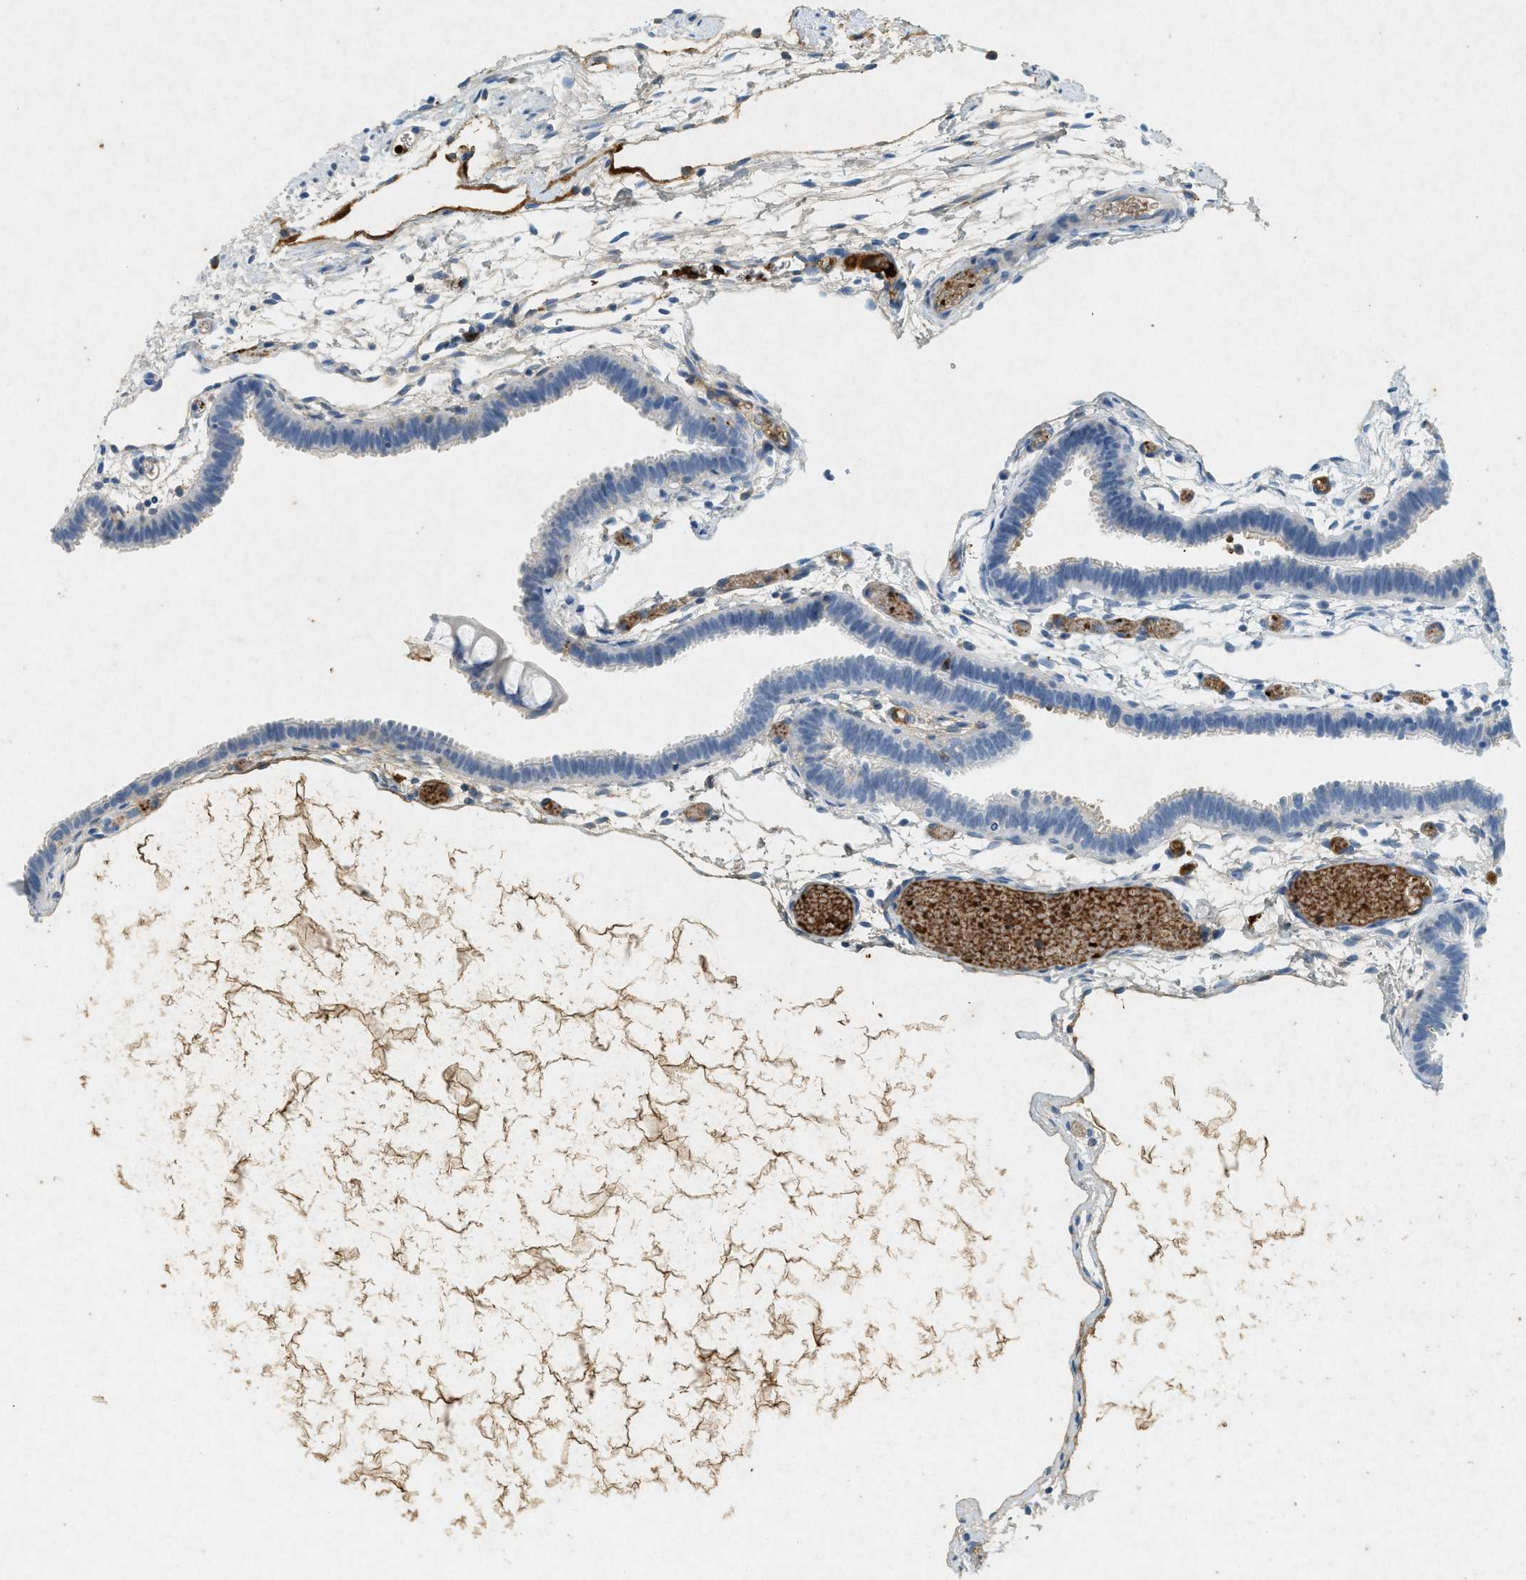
{"staining": {"intensity": "negative", "quantity": "none", "location": "none"}, "tissue": "fallopian tube", "cell_type": "Glandular cells", "image_type": "normal", "snomed": [{"axis": "morphology", "description": "Normal tissue, NOS"}, {"axis": "topography", "description": "Fallopian tube"}], "caption": "Immunohistochemistry (IHC) of normal human fallopian tube exhibits no positivity in glandular cells.", "gene": "F2", "patient": {"sex": "female", "age": 29}}